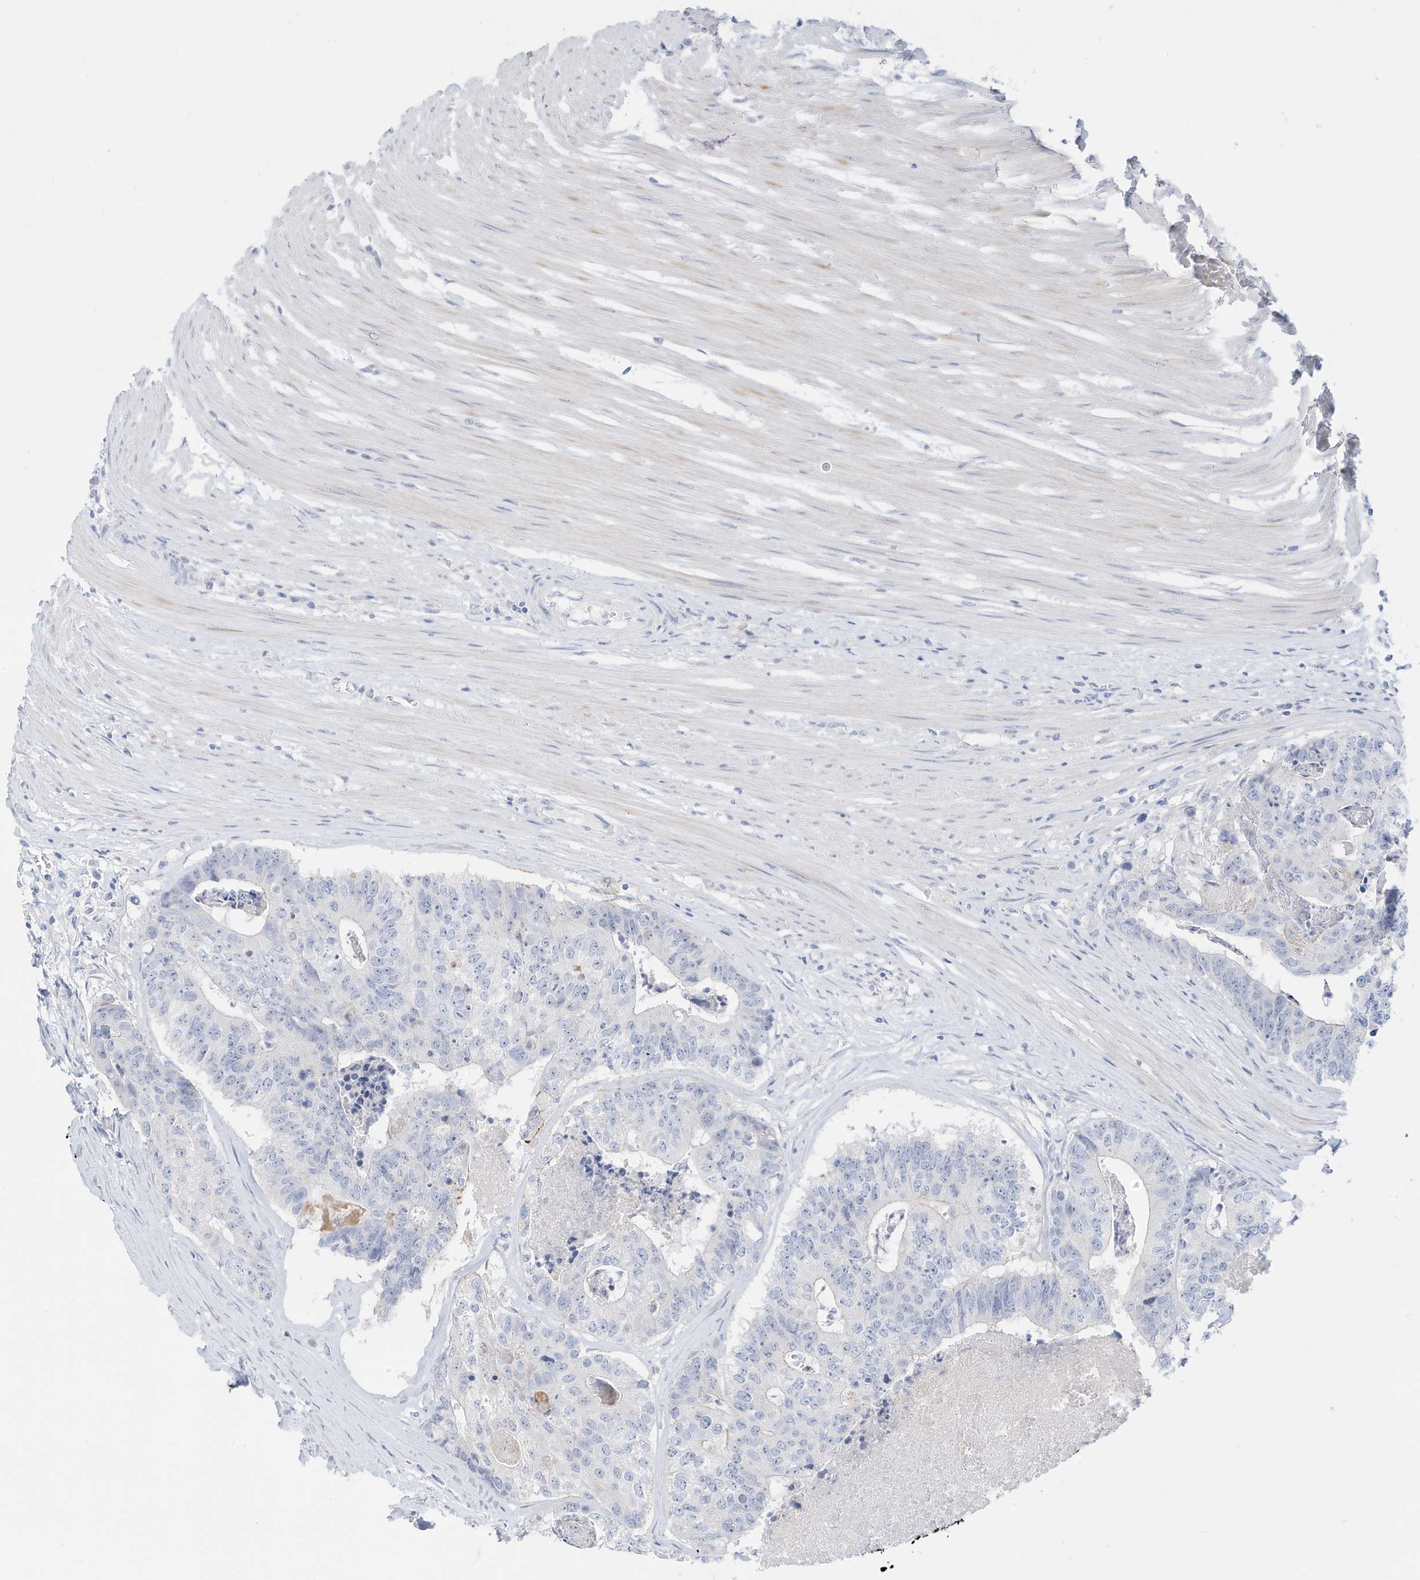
{"staining": {"intensity": "negative", "quantity": "none", "location": "none"}, "tissue": "colorectal cancer", "cell_type": "Tumor cells", "image_type": "cancer", "snomed": [{"axis": "morphology", "description": "Adenocarcinoma, NOS"}, {"axis": "topography", "description": "Colon"}], "caption": "The photomicrograph exhibits no staining of tumor cells in colorectal cancer (adenocarcinoma).", "gene": "SPOCD1", "patient": {"sex": "female", "age": 67}}